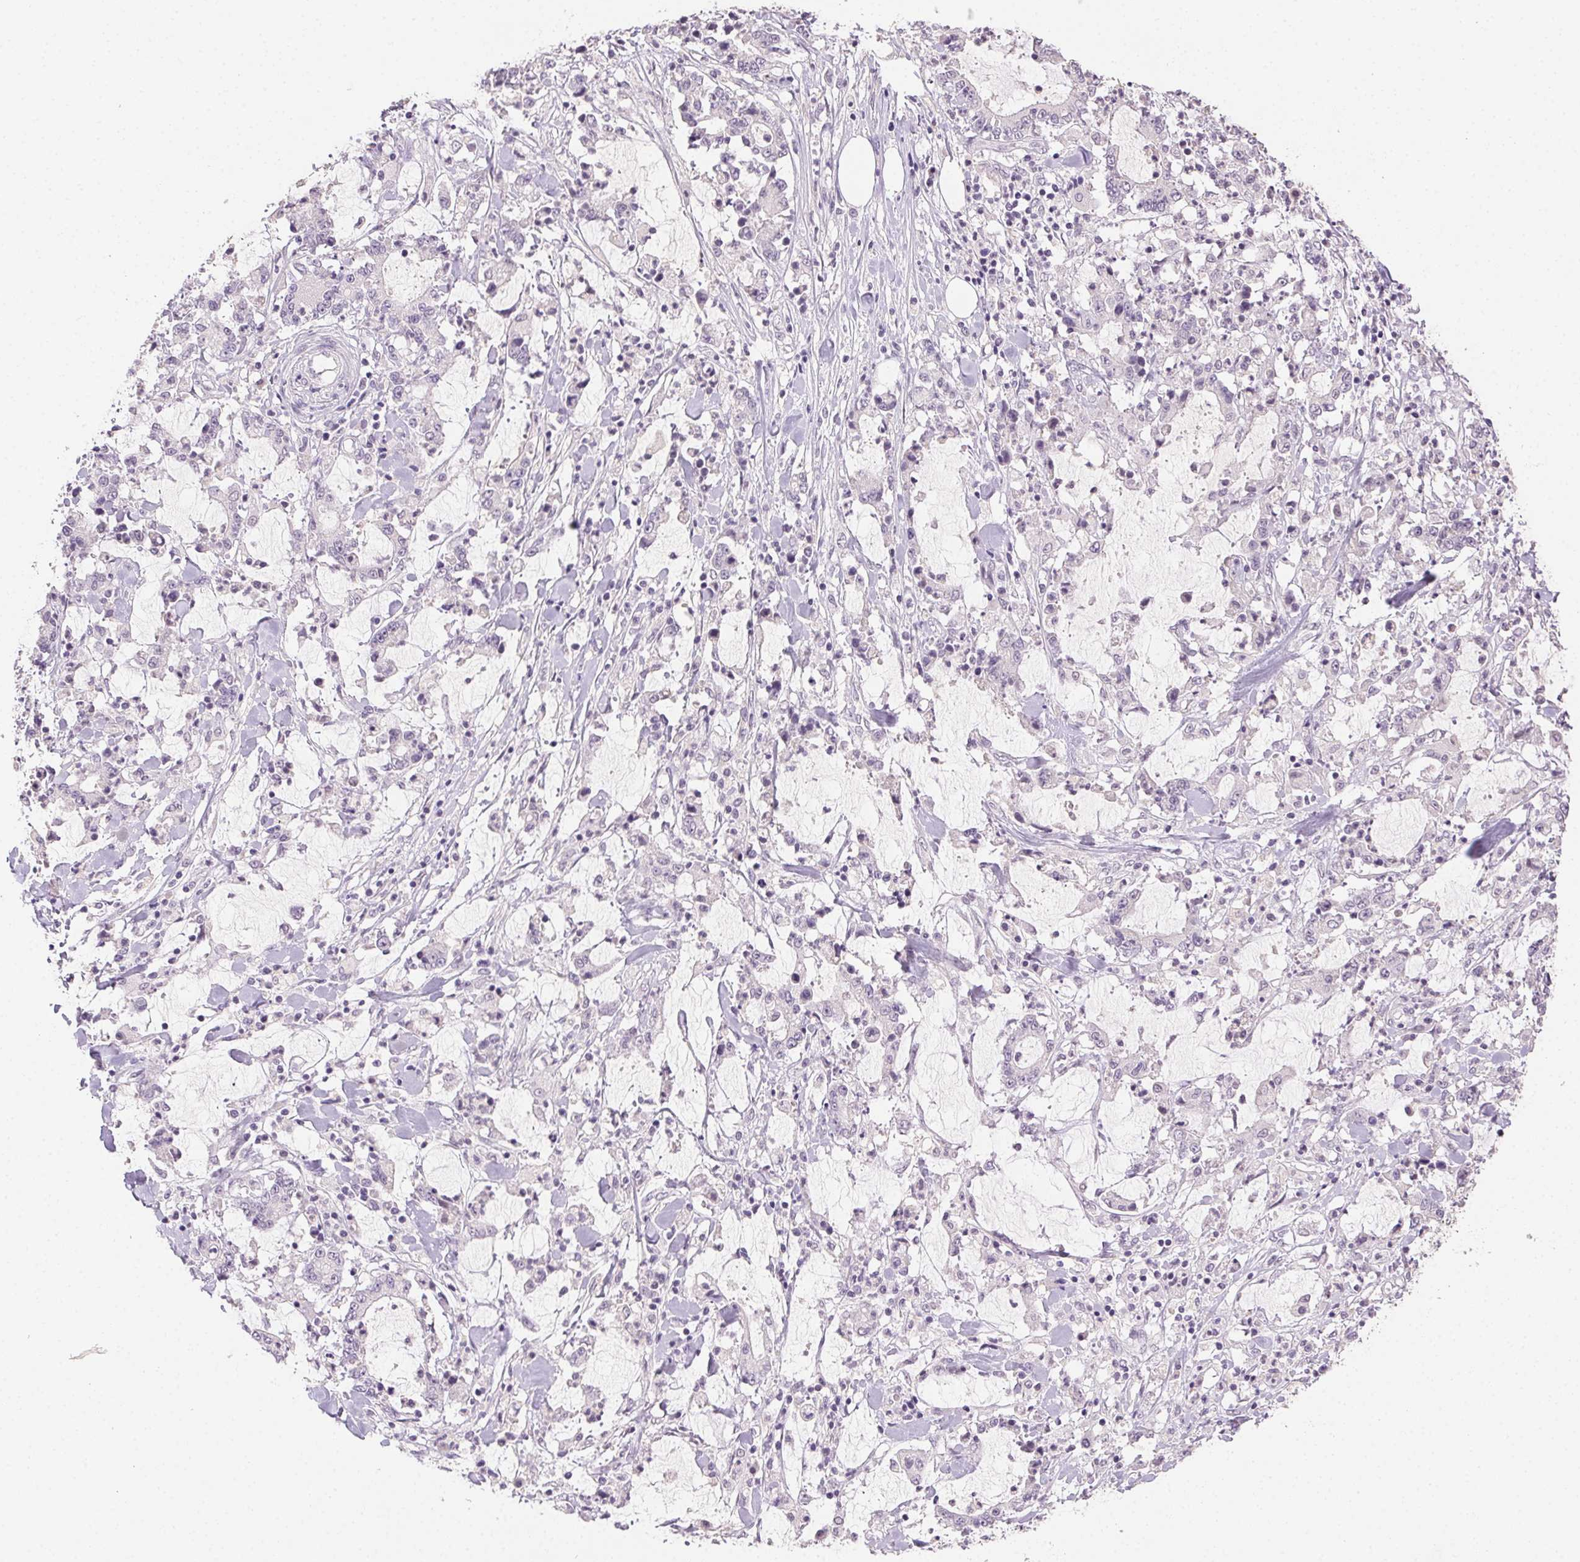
{"staining": {"intensity": "negative", "quantity": "none", "location": "none"}, "tissue": "stomach cancer", "cell_type": "Tumor cells", "image_type": "cancer", "snomed": [{"axis": "morphology", "description": "Adenocarcinoma, NOS"}, {"axis": "topography", "description": "Stomach, upper"}], "caption": "Immunohistochemistry (IHC) photomicrograph of neoplastic tissue: stomach cancer (adenocarcinoma) stained with DAB demonstrates no significant protein positivity in tumor cells.", "gene": "CLDN10", "patient": {"sex": "male", "age": 68}}